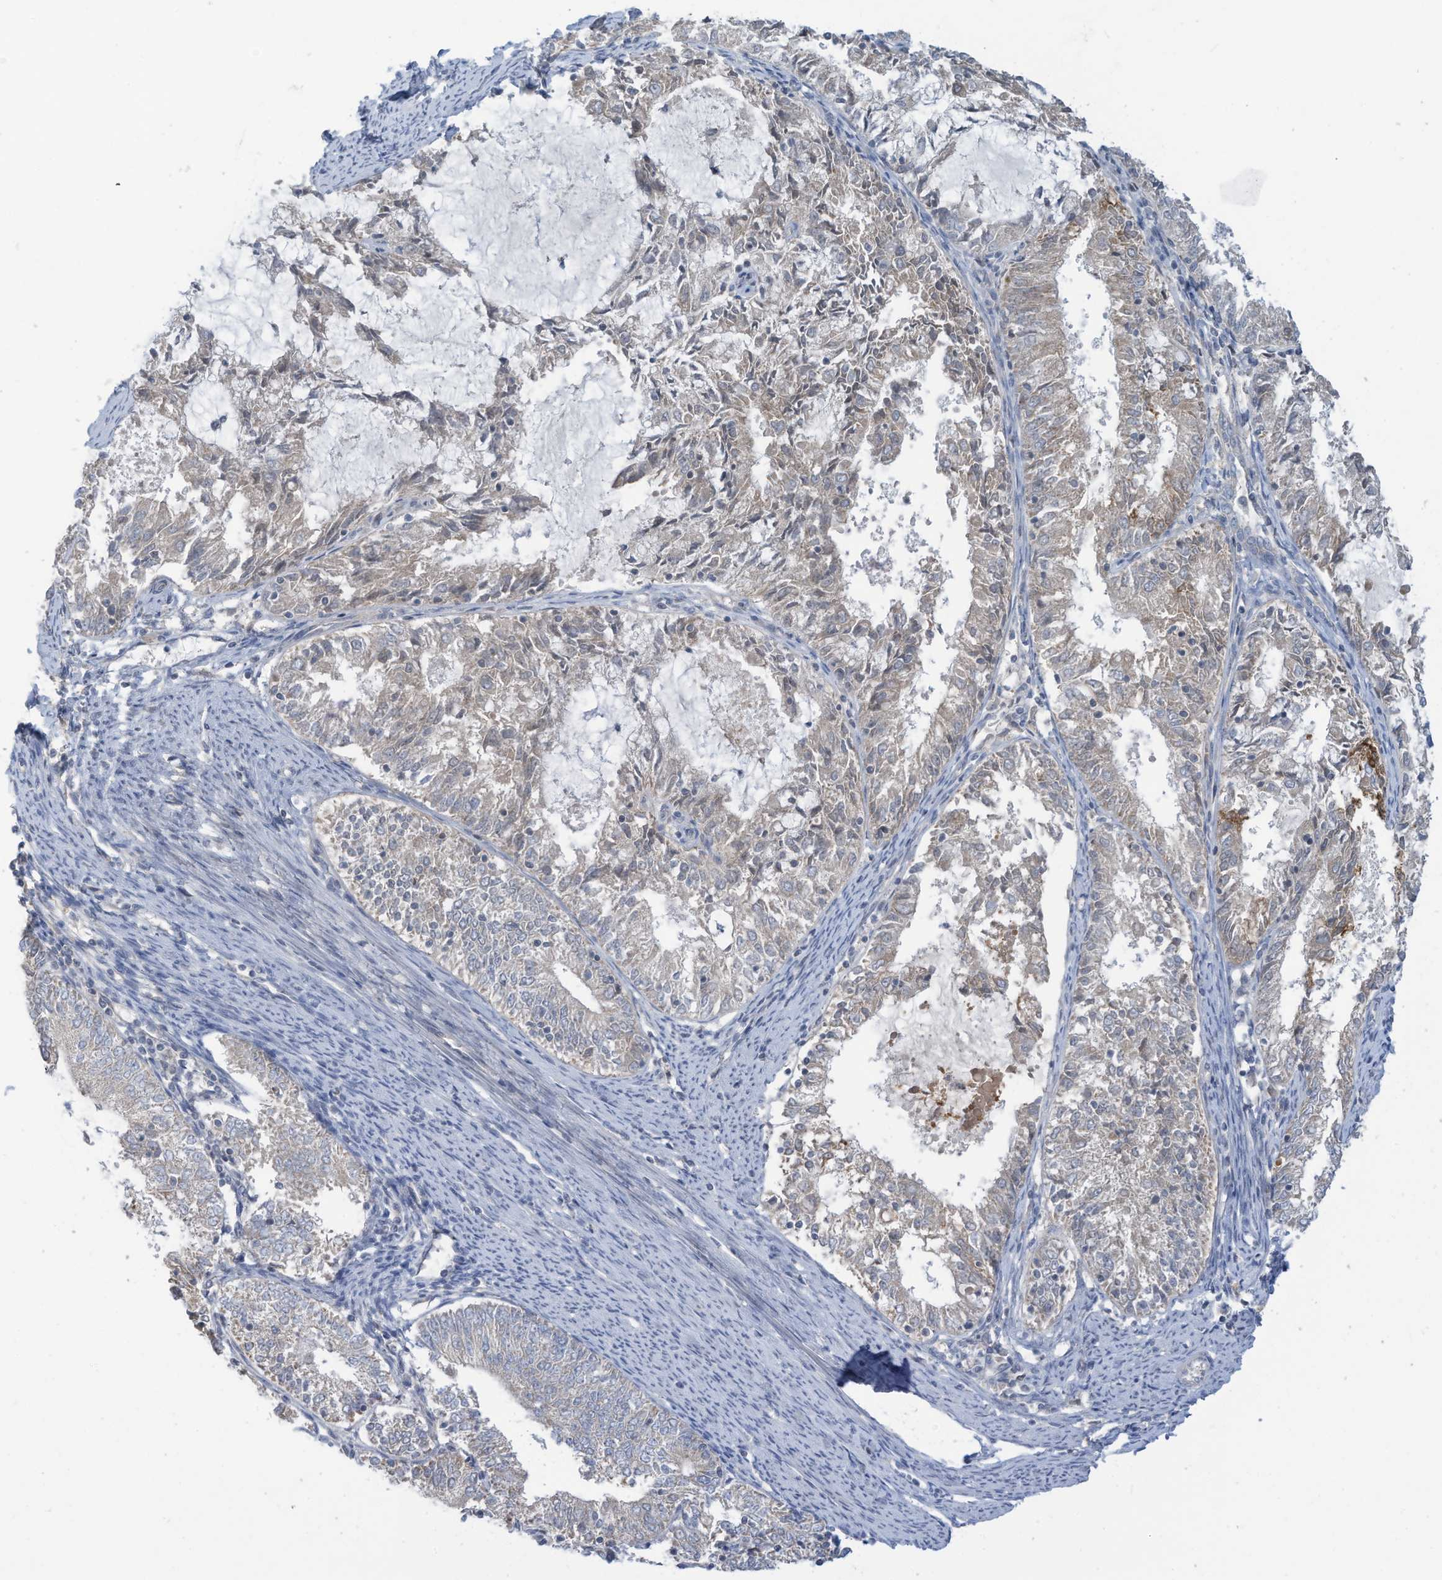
{"staining": {"intensity": "weak", "quantity": "<25%", "location": "cytoplasmic/membranous"}, "tissue": "endometrial cancer", "cell_type": "Tumor cells", "image_type": "cancer", "snomed": [{"axis": "morphology", "description": "Adenocarcinoma, NOS"}, {"axis": "topography", "description": "Endometrium"}], "caption": "Immunohistochemistry (IHC) image of human endometrial cancer stained for a protein (brown), which shows no positivity in tumor cells. The staining was performed using DAB to visualize the protein expression in brown, while the nuclei were stained in blue with hematoxylin (Magnification: 20x).", "gene": "SCGB1D2", "patient": {"sex": "female", "age": 57}}